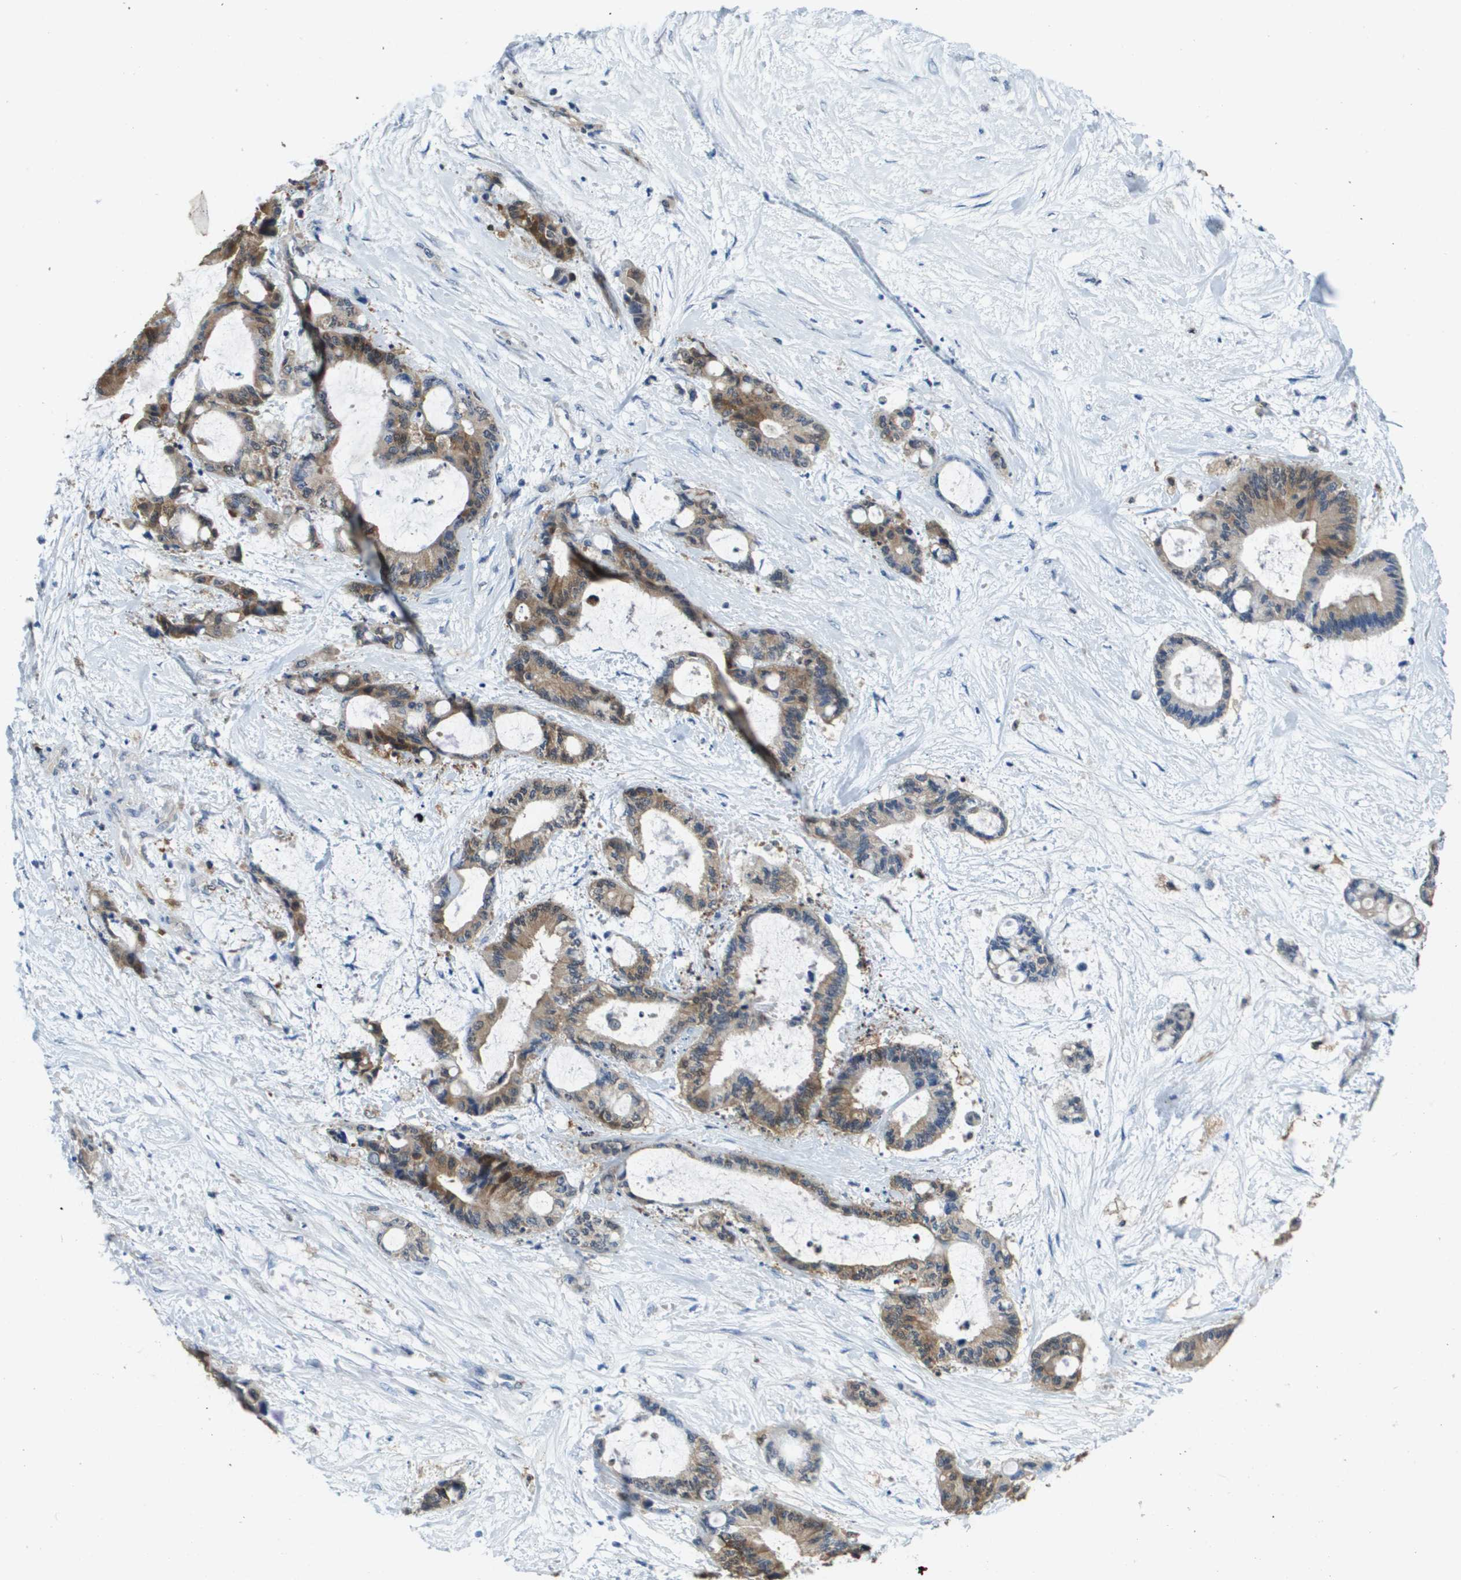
{"staining": {"intensity": "moderate", "quantity": ">75%", "location": "cytoplasmic/membranous"}, "tissue": "liver cancer", "cell_type": "Tumor cells", "image_type": "cancer", "snomed": [{"axis": "morphology", "description": "Cholangiocarcinoma"}, {"axis": "topography", "description": "Liver"}], "caption": "Liver cholangiocarcinoma stained with immunohistochemistry exhibits moderate cytoplasmic/membranous staining in about >75% of tumor cells.", "gene": "FABP5", "patient": {"sex": "female", "age": 73}}